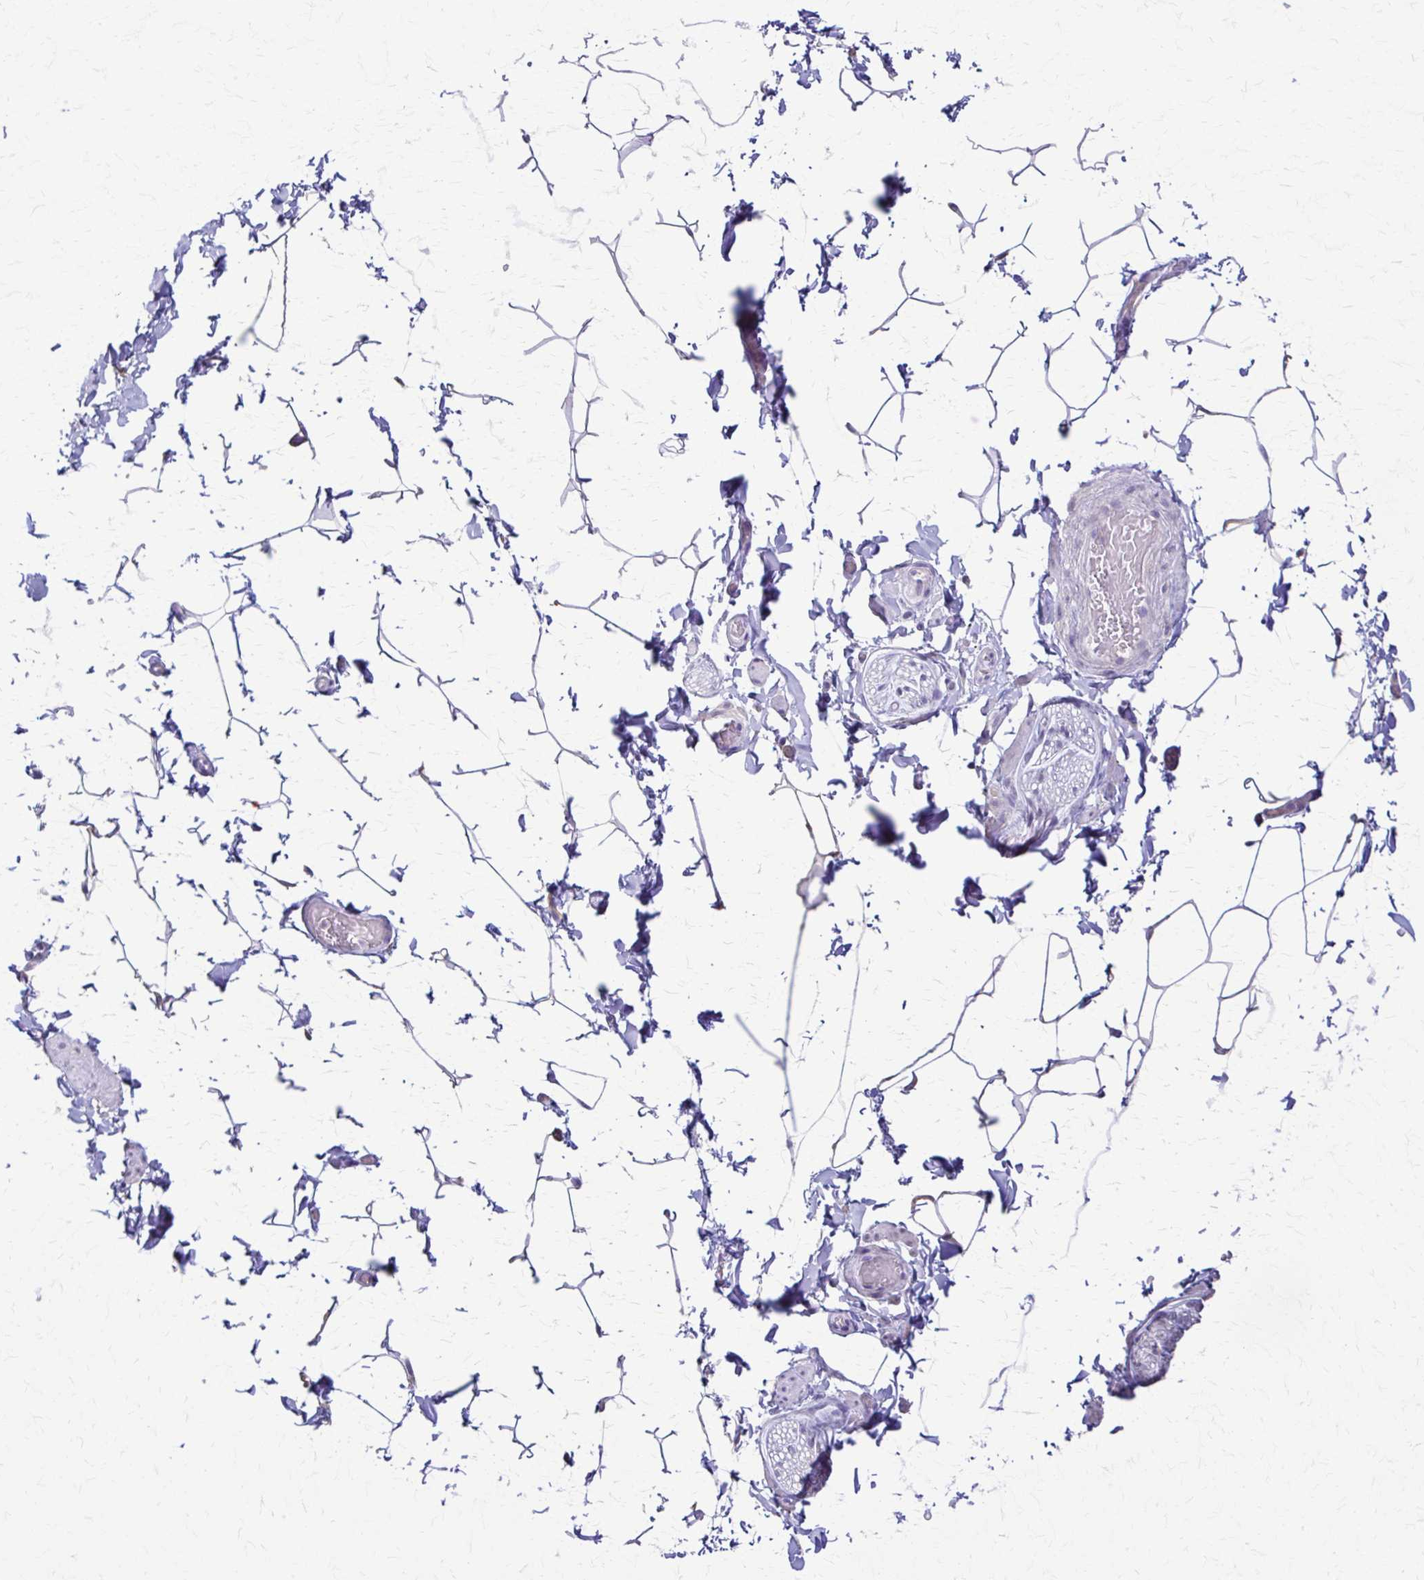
{"staining": {"intensity": "negative", "quantity": "none", "location": "none"}, "tissue": "adipose tissue", "cell_type": "Adipocytes", "image_type": "normal", "snomed": [{"axis": "morphology", "description": "Normal tissue, NOS"}, {"axis": "topography", "description": "Epididymis"}, {"axis": "topography", "description": "Peripheral nerve tissue"}], "caption": "This is an immunohistochemistry photomicrograph of normal adipose tissue. There is no positivity in adipocytes.", "gene": "PIK3AP1", "patient": {"sex": "male", "age": 32}}